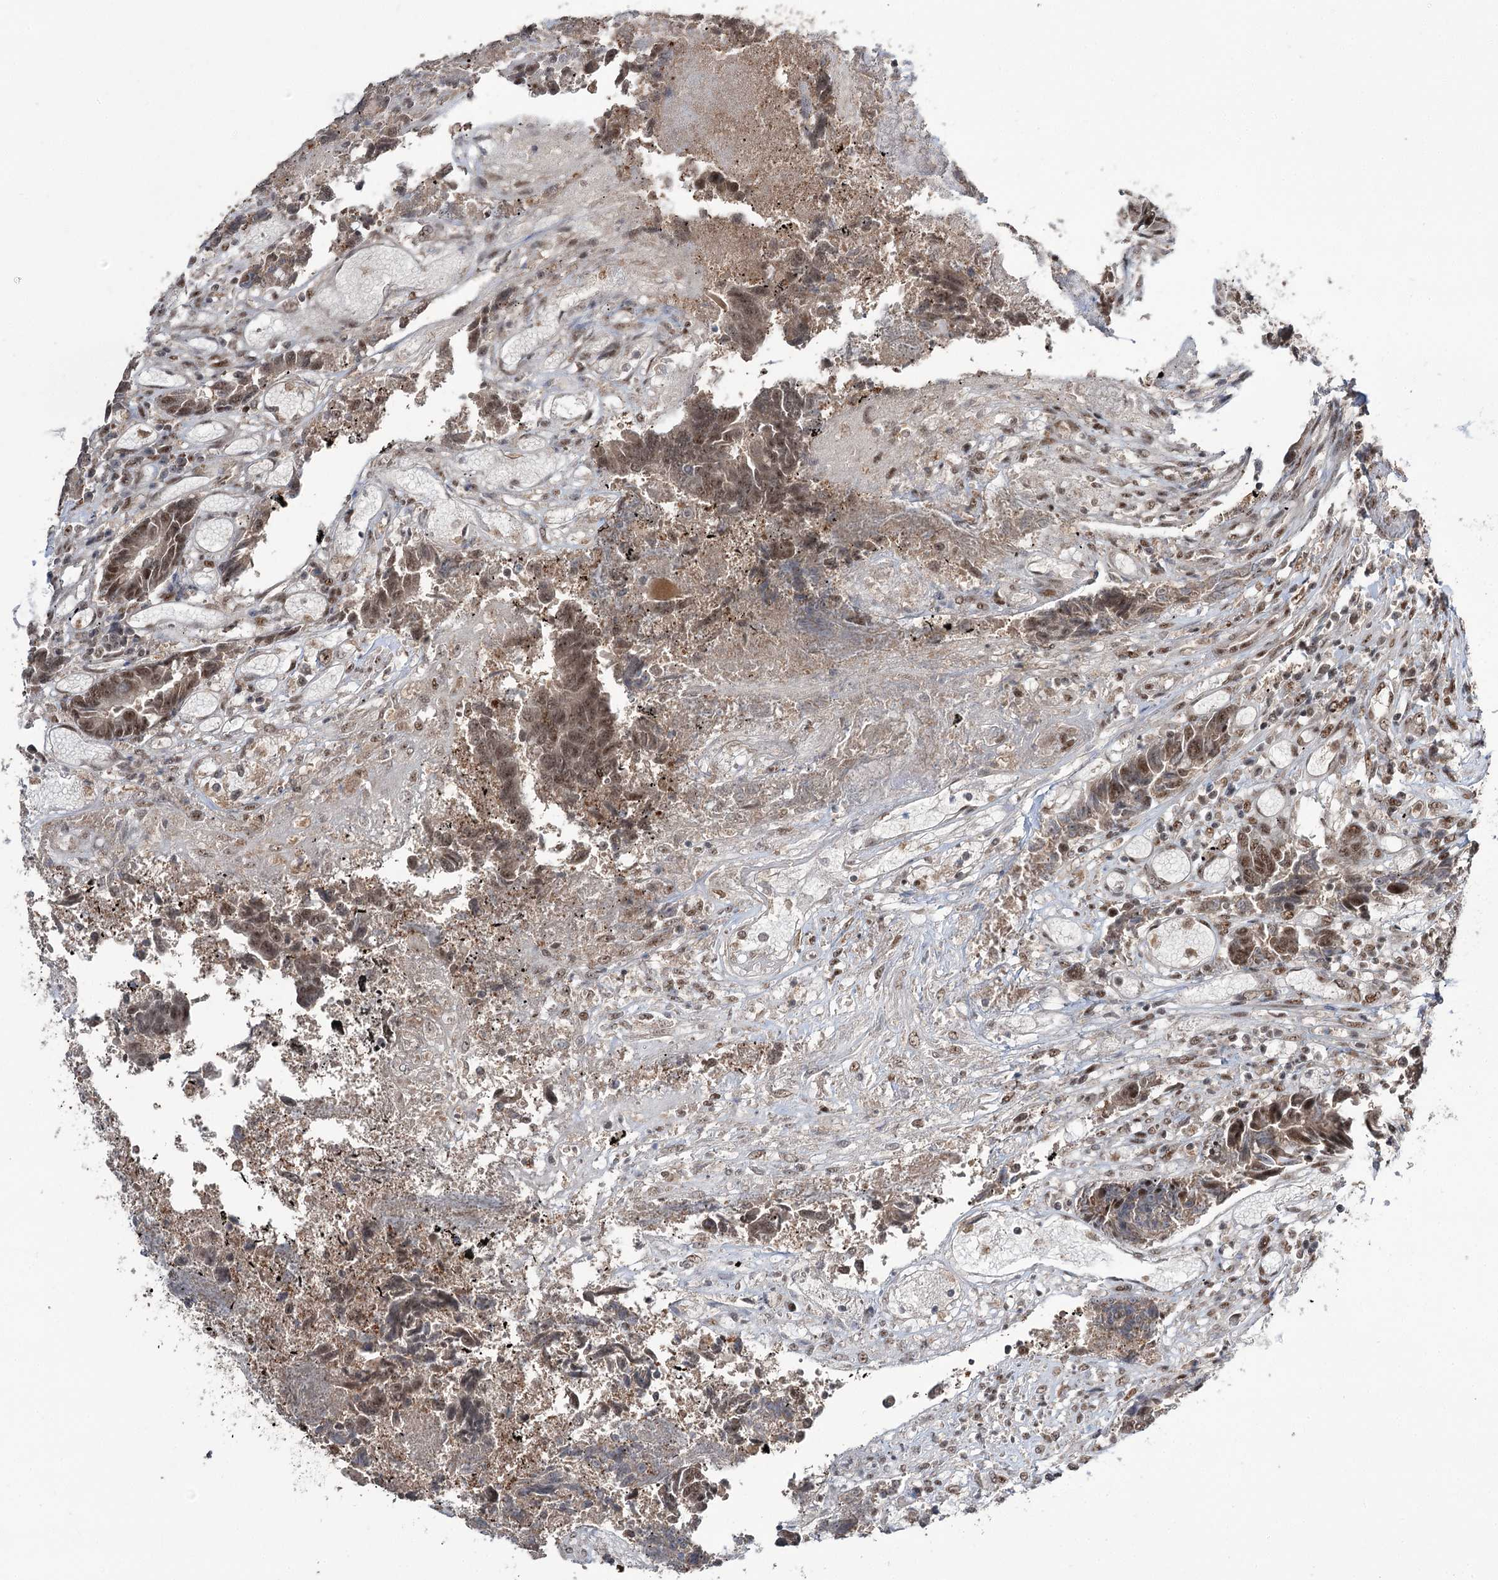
{"staining": {"intensity": "moderate", "quantity": ">75%", "location": "nuclear"}, "tissue": "colorectal cancer", "cell_type": "Tumor cells", "image_type": "cancer", "snomed": [{"axis": "morphology", "description": "Adenocarcinoma, NOS"}, {"axis": "topography", "description": "Rectum"}], "caption": "Human colorectal cancer (adenocarcinoma) stained for a protein (brown) shows moderate nuclear positive positivity in about >75% of tumor cells.", "gene": "ERCC3", "patient": {"sex": "male", "age": 84}}